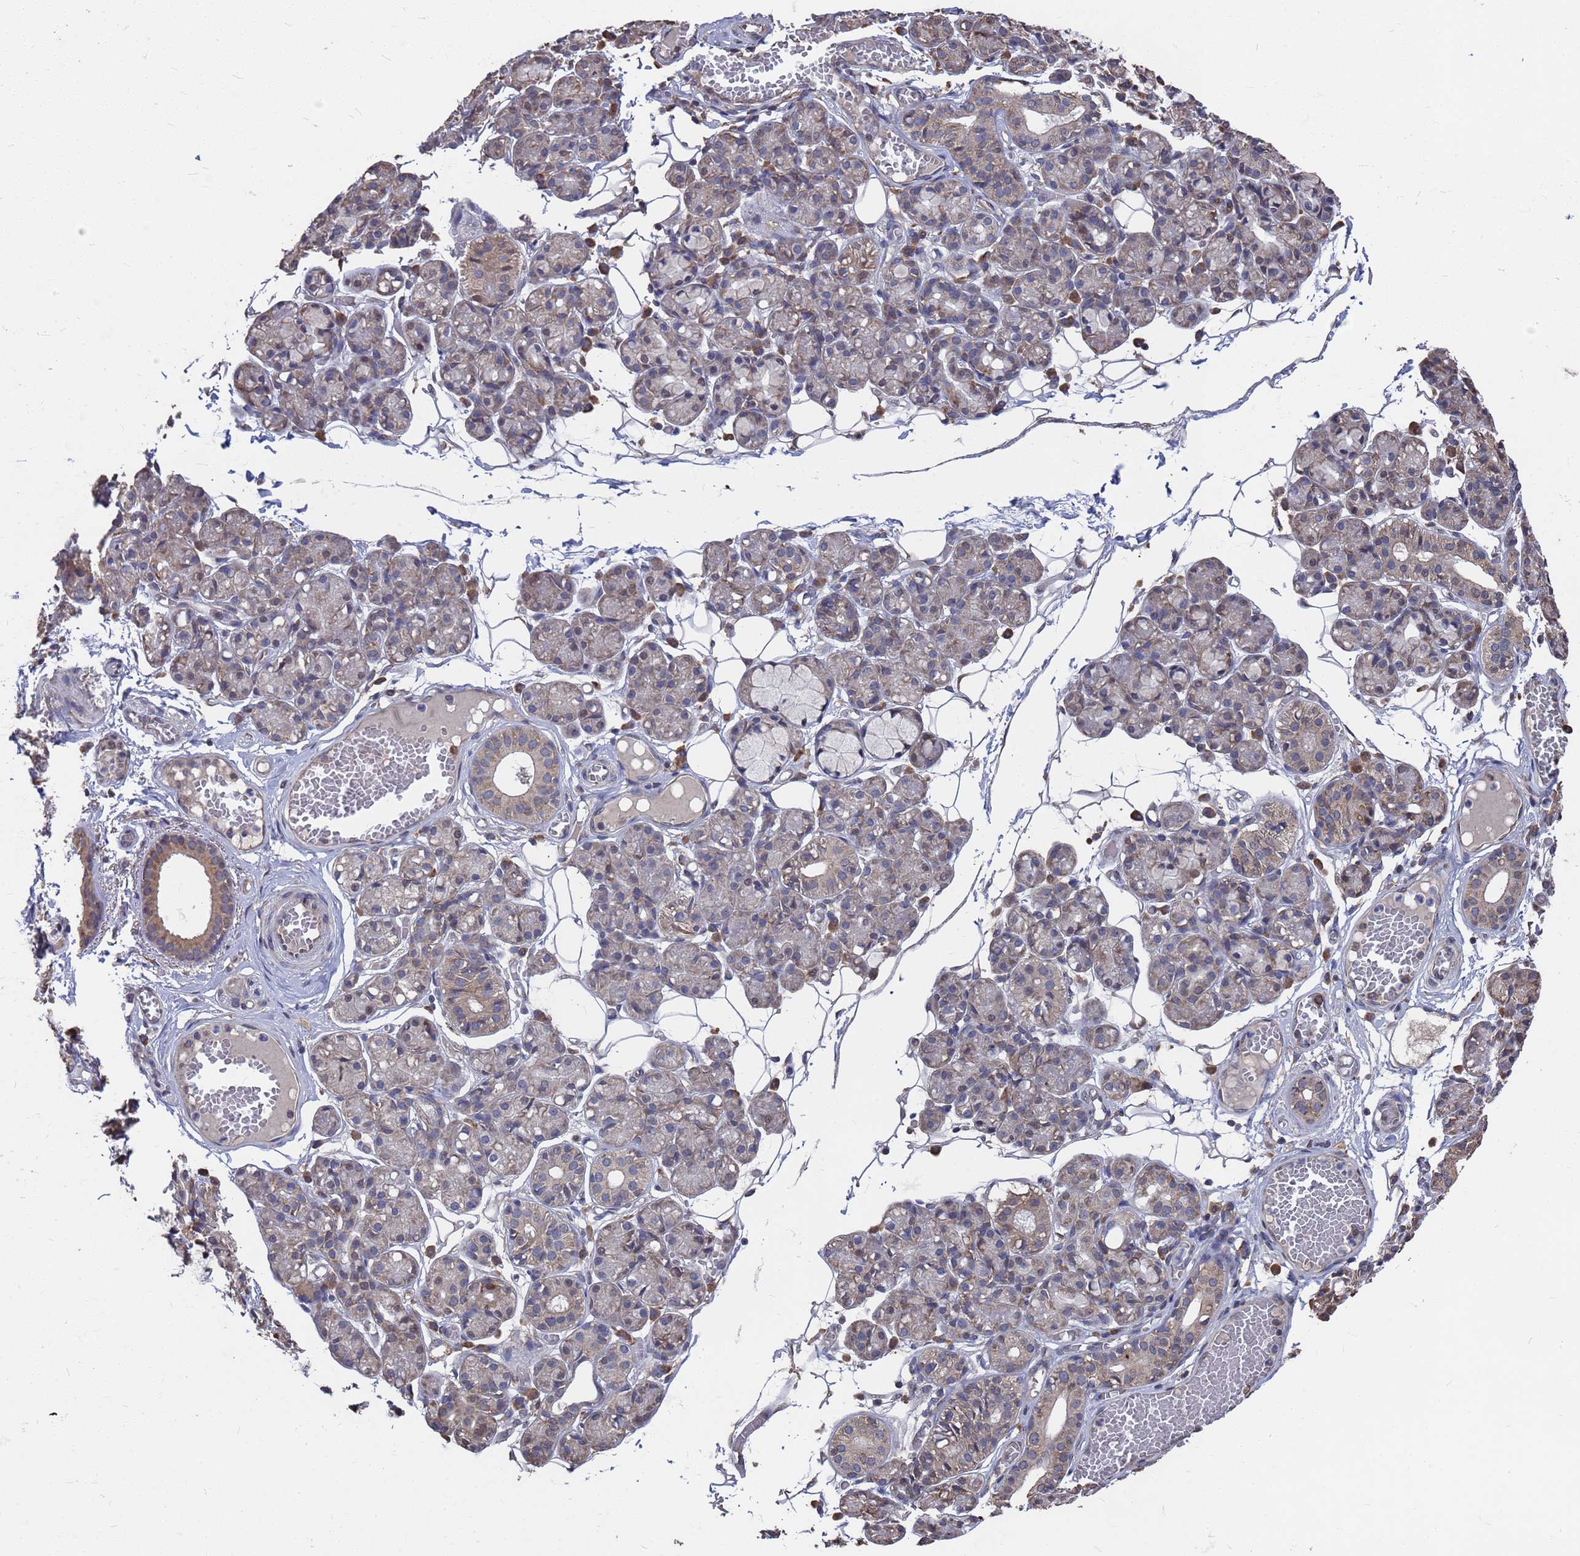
{"staining": {"intensity": "moderate", "quantity": "<25%", "location": "cytoplasmic/membranous"}, "tissue": "salivary gland", "cell_type": "Glandular cells", "image_type": "normal", "snomed": [{"axis": "morphology", "description": "Normal tissue, NOS"}, {"axis": "topography", "description": "Salivary gland"}], "caption": "Salivary gland stained with a brown dye shows moderate cytoplasmic/membranous positive staining in about <25% of glandular cells.", "gene": "CFAP119", "patient": {"sex": "male", "age": 63}}